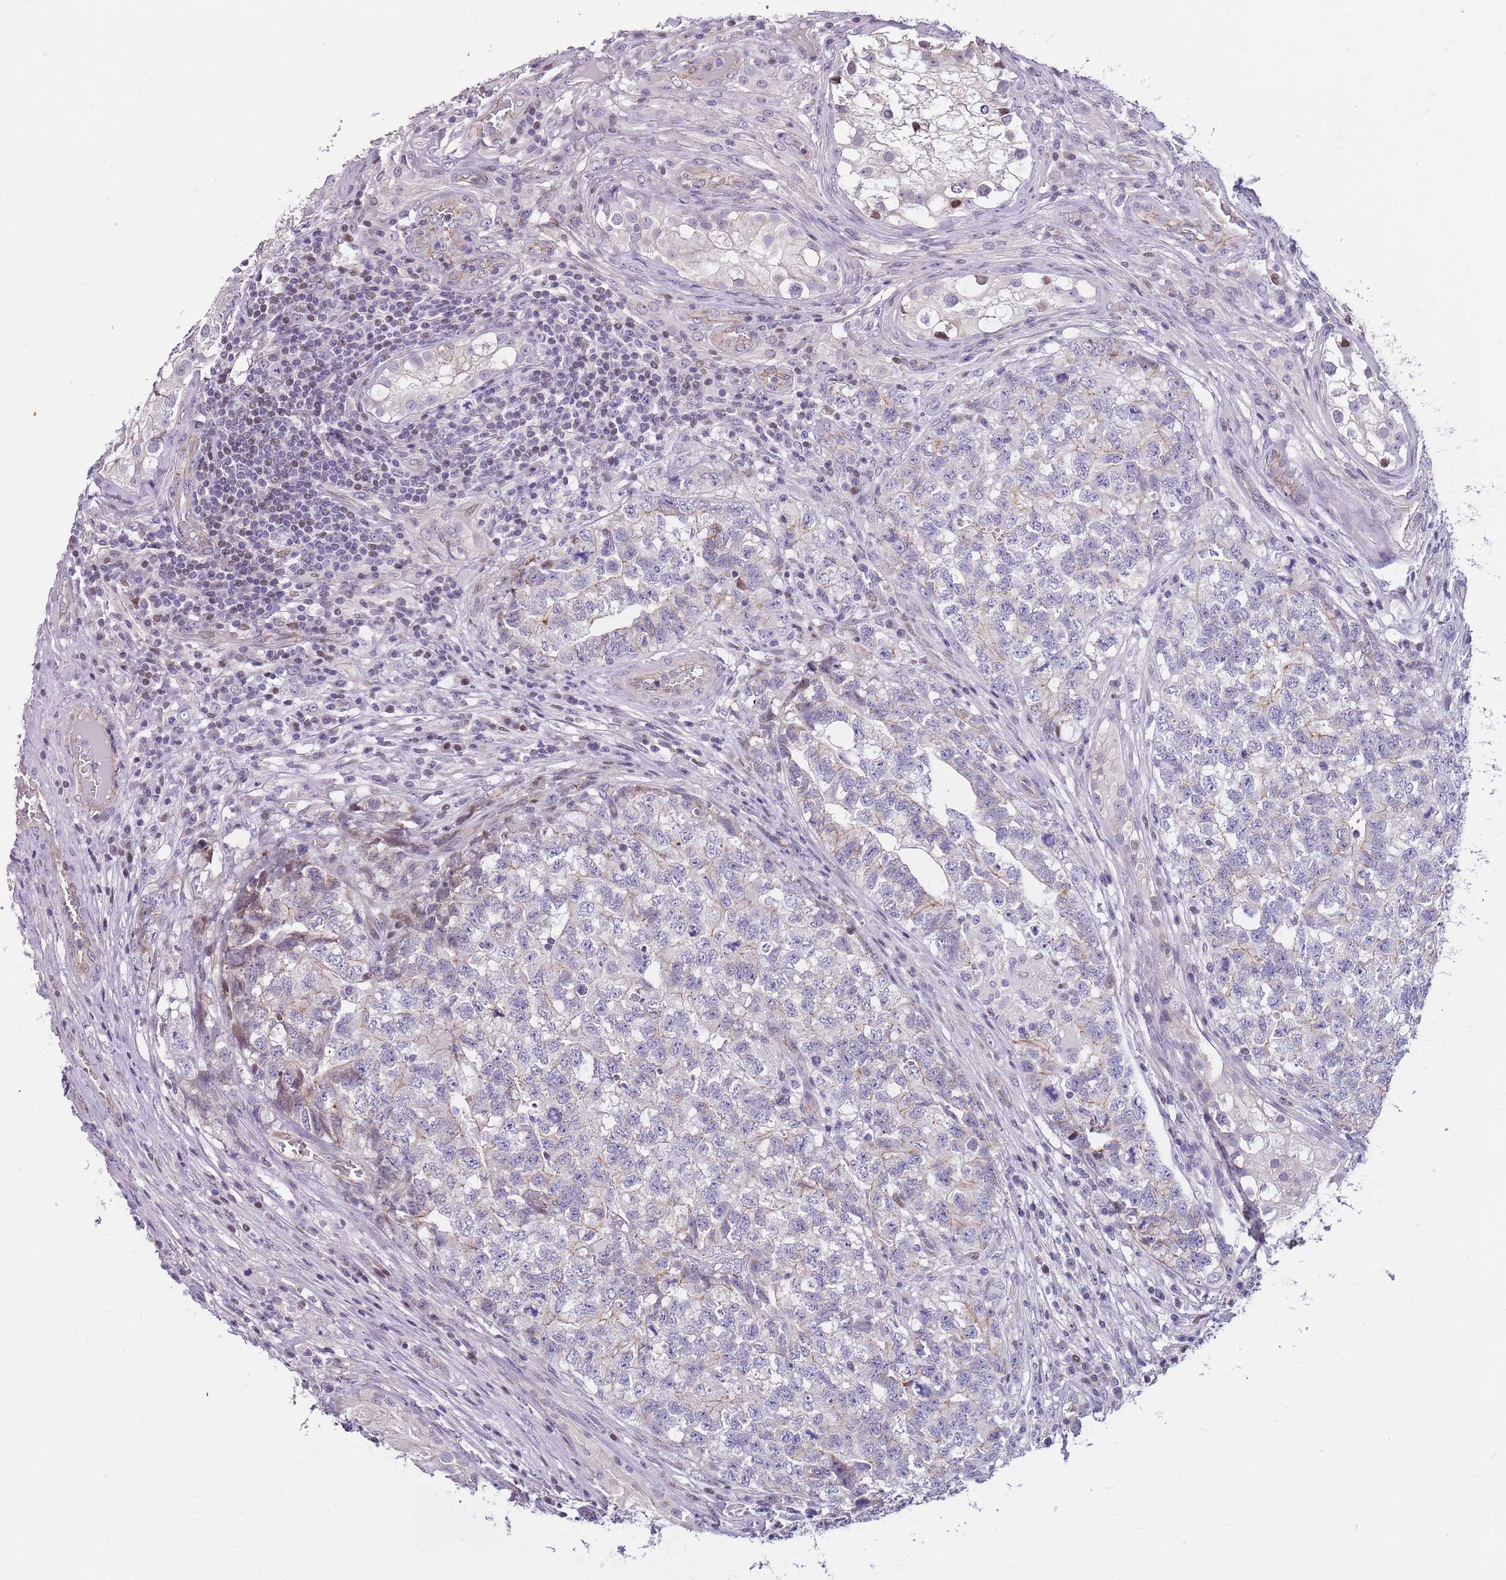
{"staining": {"intensity": "negative", "quantity": "none", "location": "none"}, "tissue": "testis cancer", "cell_type": "Tumor cells", "image_type": "cancer", "snomed": [{"axis": "morphology", "description": "Carcinoma, Embryonal, NOS"}, {"axis": "topography", "description": "Testis"}], "caption": "Micrograph shows no protein positivity in tumor cells of testis cancer (embryonal carcinoma) tissue.", "gene": "CLBA1", "patient": {"sex": "male", "age": 31}}